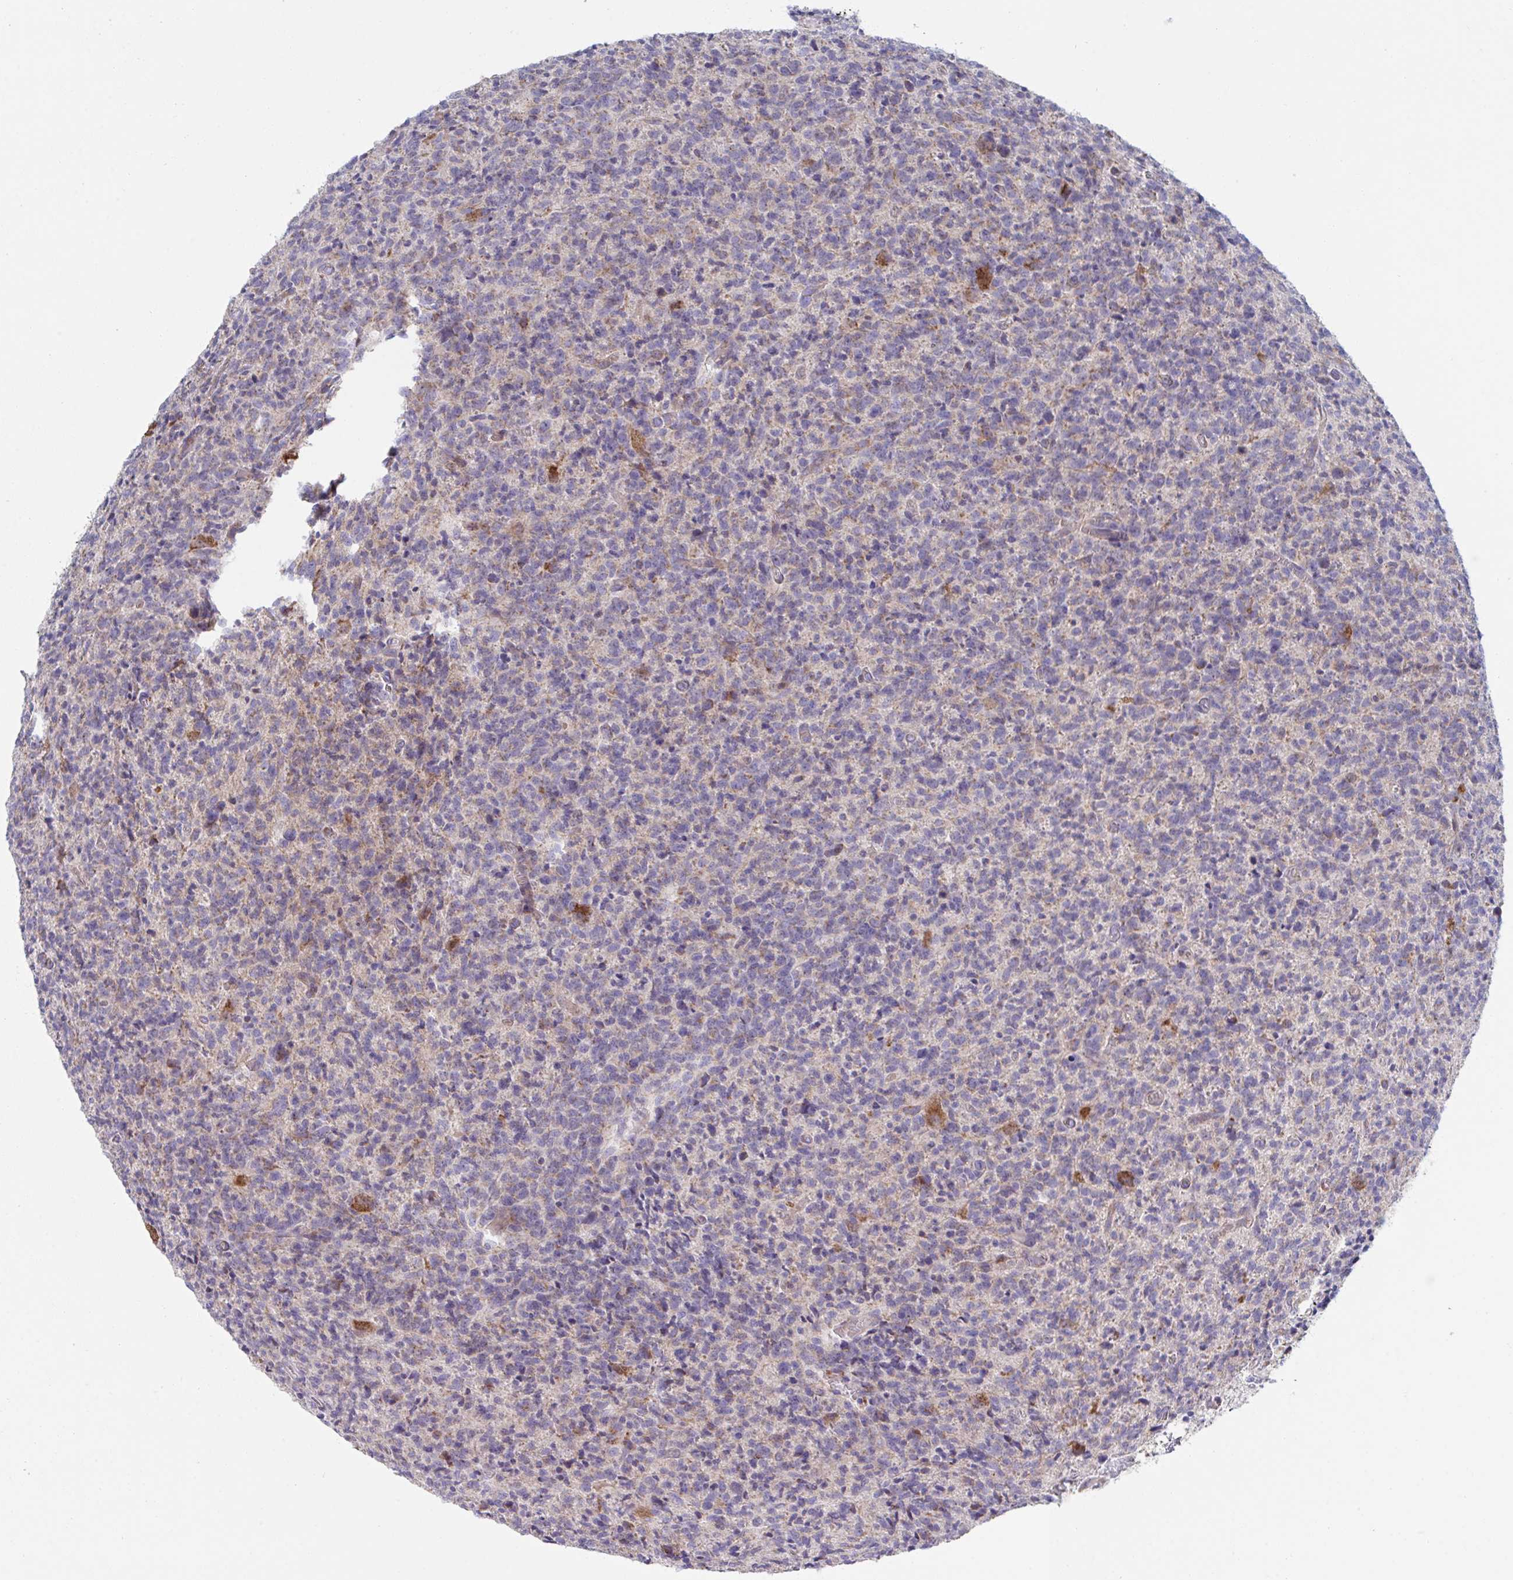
{"staining": {"intensity": "weak", "quantity": ">75%", "location": "cytoplasmic/membranous"}, "tissue": "glioma", "cell_type": "Tumor cells", "image_type": "cancer", "snomed": [{"axis": "morphology", "description": "Glioma, malignant, High grade"}, {"axis": "topography", "description": "Brain"}], "caption": "IHC image of glioma stained for a protein (brown), which exhibits low levels of weak cytoplasmic/membranous staining in approximately >75% of tumor cells.", "gene": "NDUFA7", "patient": {"sex": "male", "age": 76}}